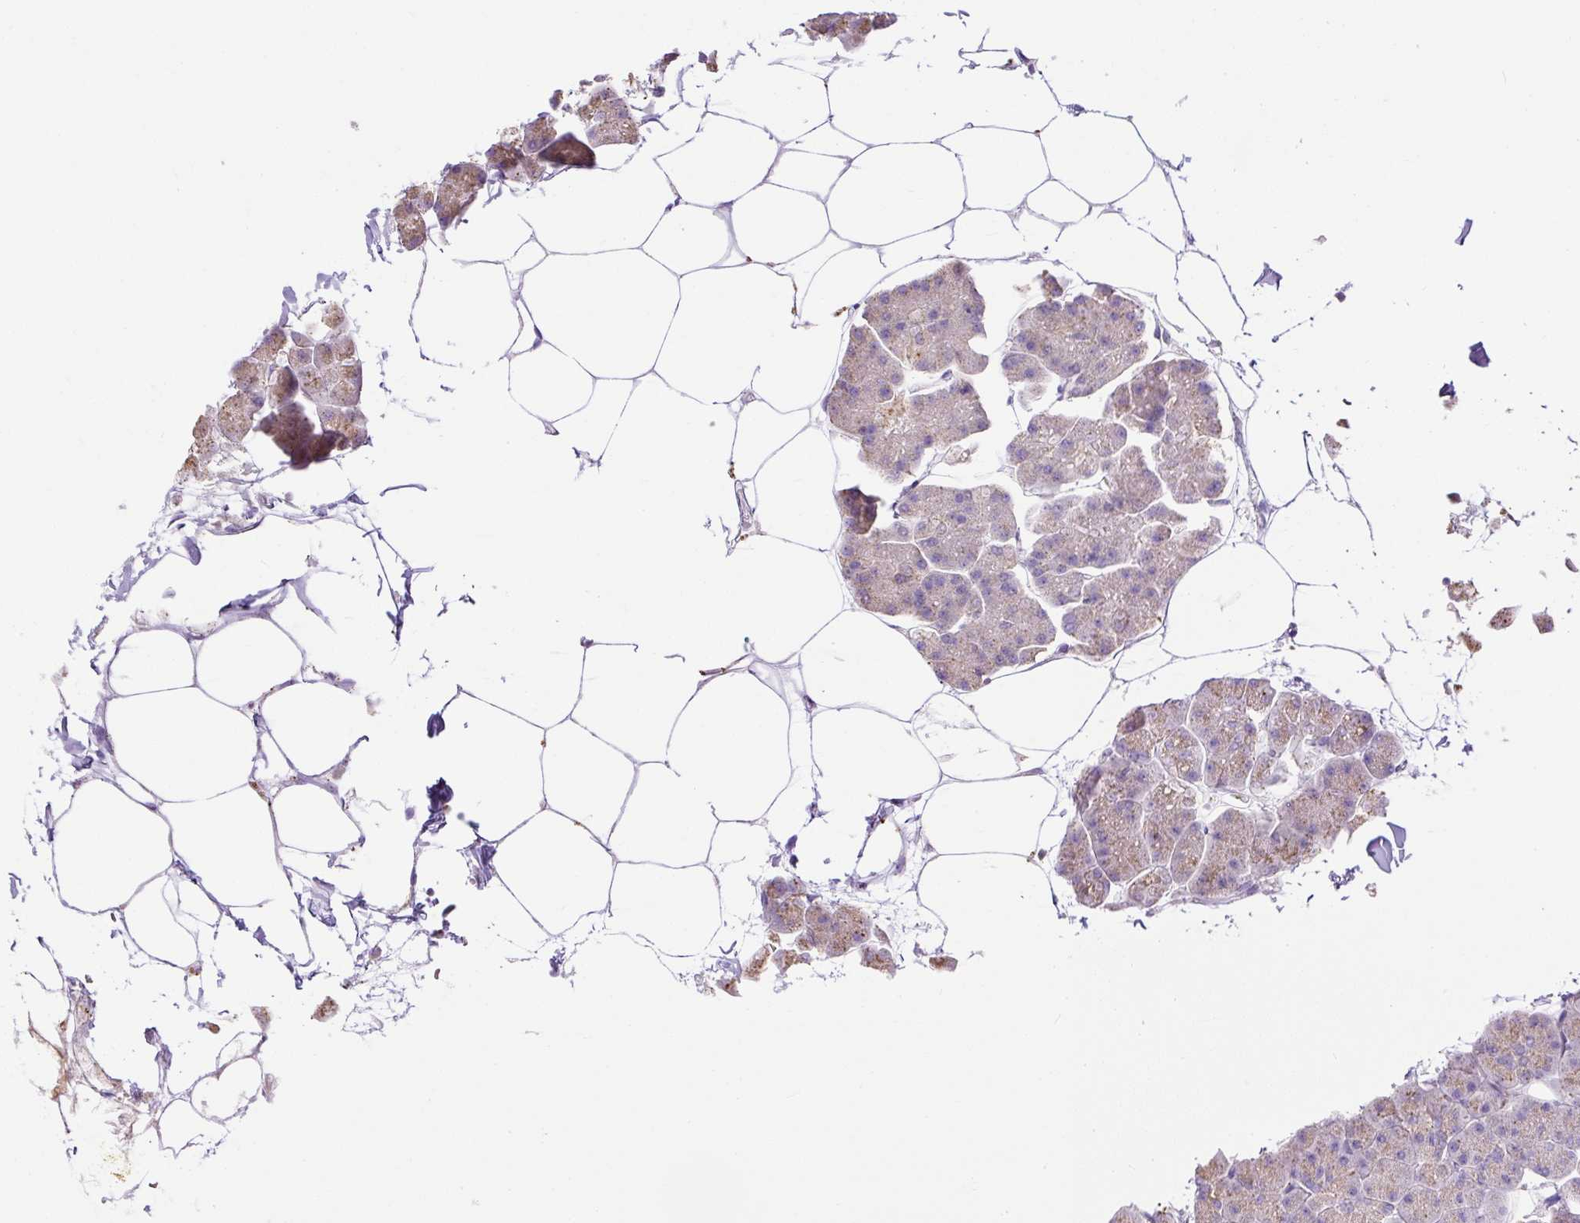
{"staining": {"intensity": "weak", "quantity": "<25%", "location": "cytoplasmic/membranous"}, "tissue": "pancreas", "cell_type": "Exocrine glandular cells", "image_type": "normal", "snomed": [{"axis": "morphology", "description": "Normal tissue, NOS"}, {"axis": "topography", "description": "Pancreas"}], "caption": "IHC of normal human pancreas shows no expression in exocrine glandular cells.", "gene": "CFAP47", "patient": {"sex": "male", "age": 35}}